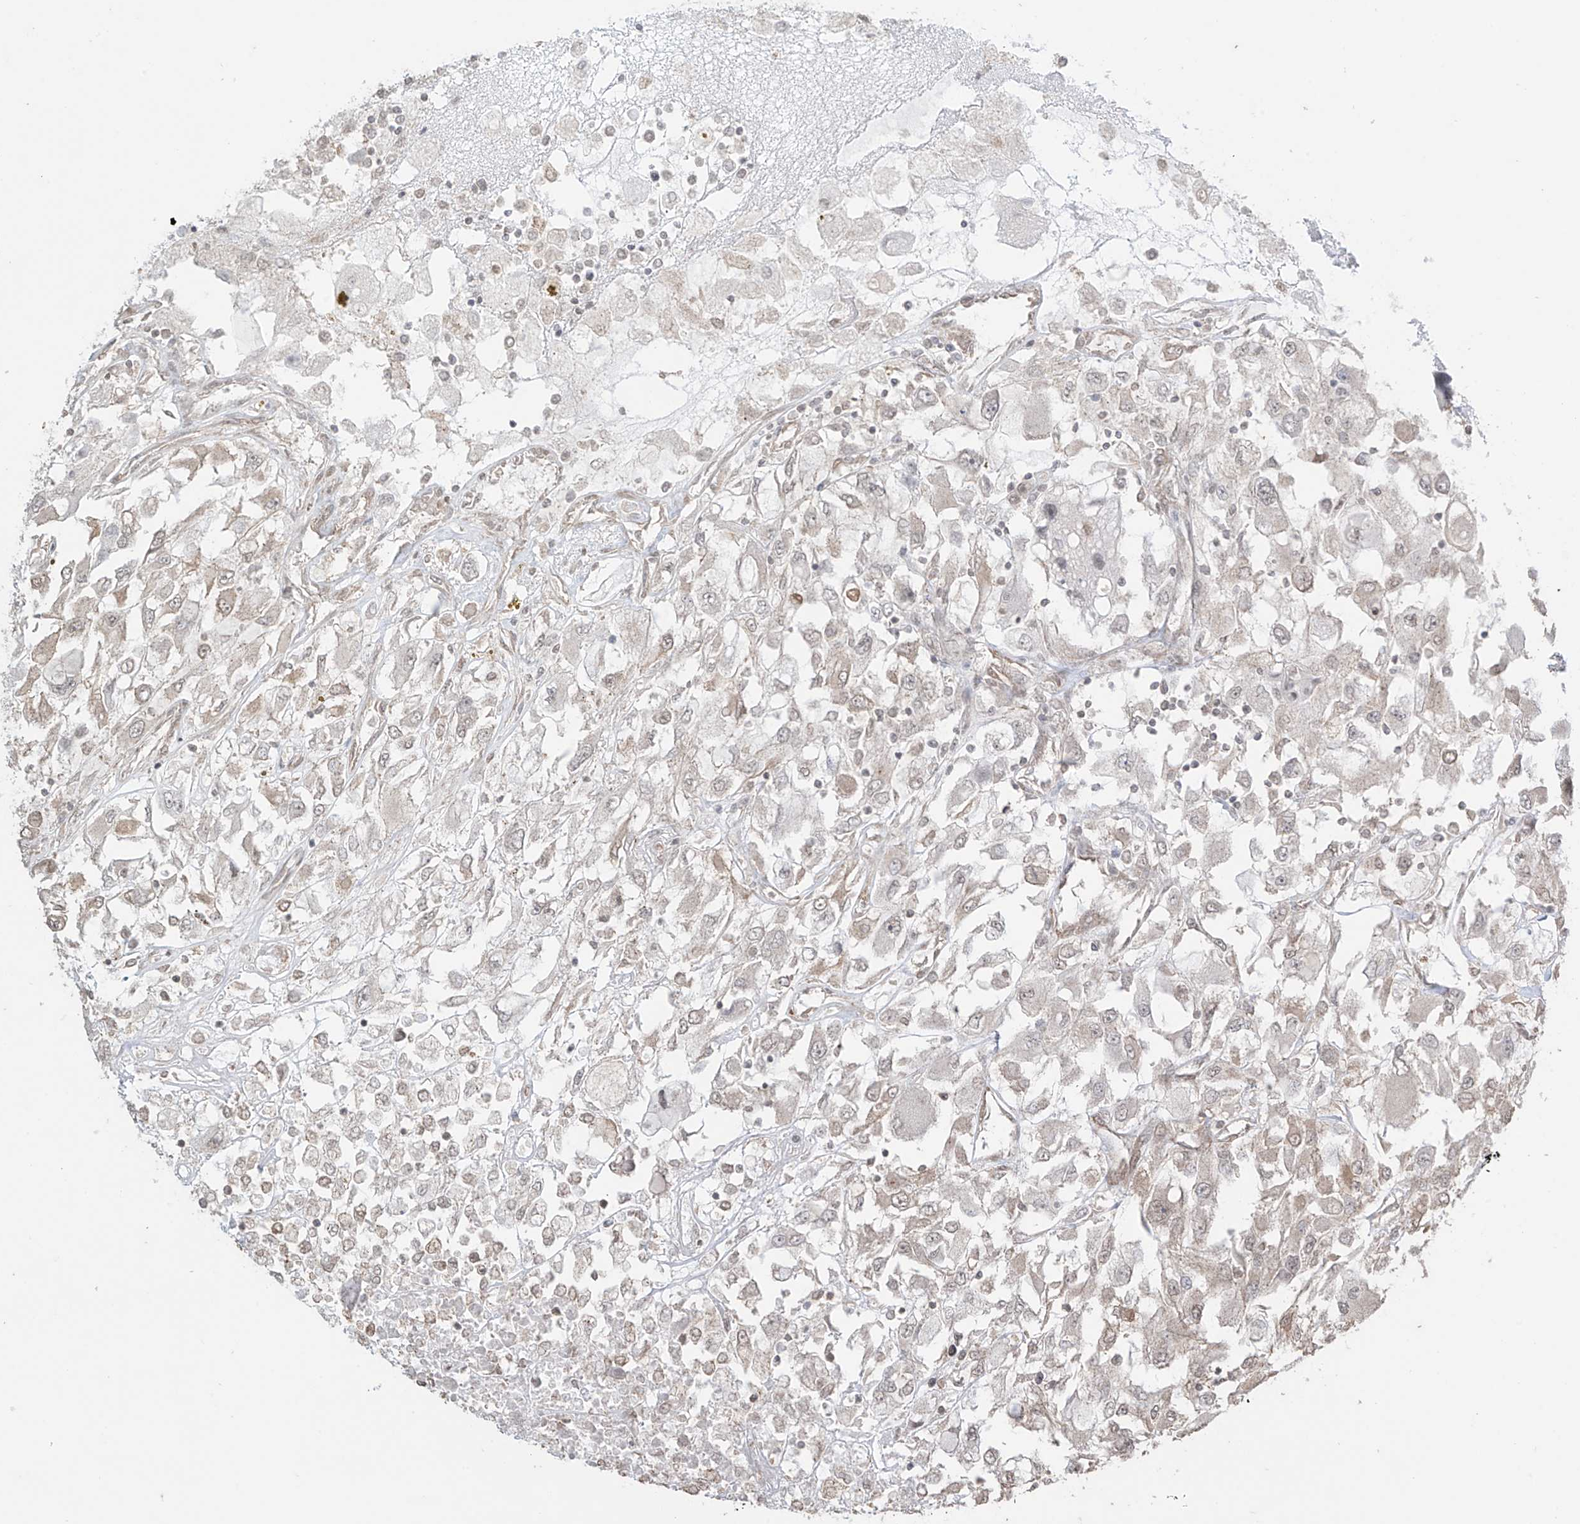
{"staining": {"intensity": "weak", "quantity": "<25%", "location": "cytoplasmic/membranous,nuclear"}, "tissue": "renal cancer", "cell_type": "Tumor cells", "image_type": "cancer", "snomed": [{"axis": "morphology", "description": "Adenocarcinoma, NOS"}, {"axis": "topography", "description": "Kidney"}], "caption": "DAB immunohistochemical staining of human renal cancer (adenocarcinoma) demonstrates no significant positivity in tumor cells.", "gene": "TTLL5", "patient": {"sex": "female", "age": 52}}